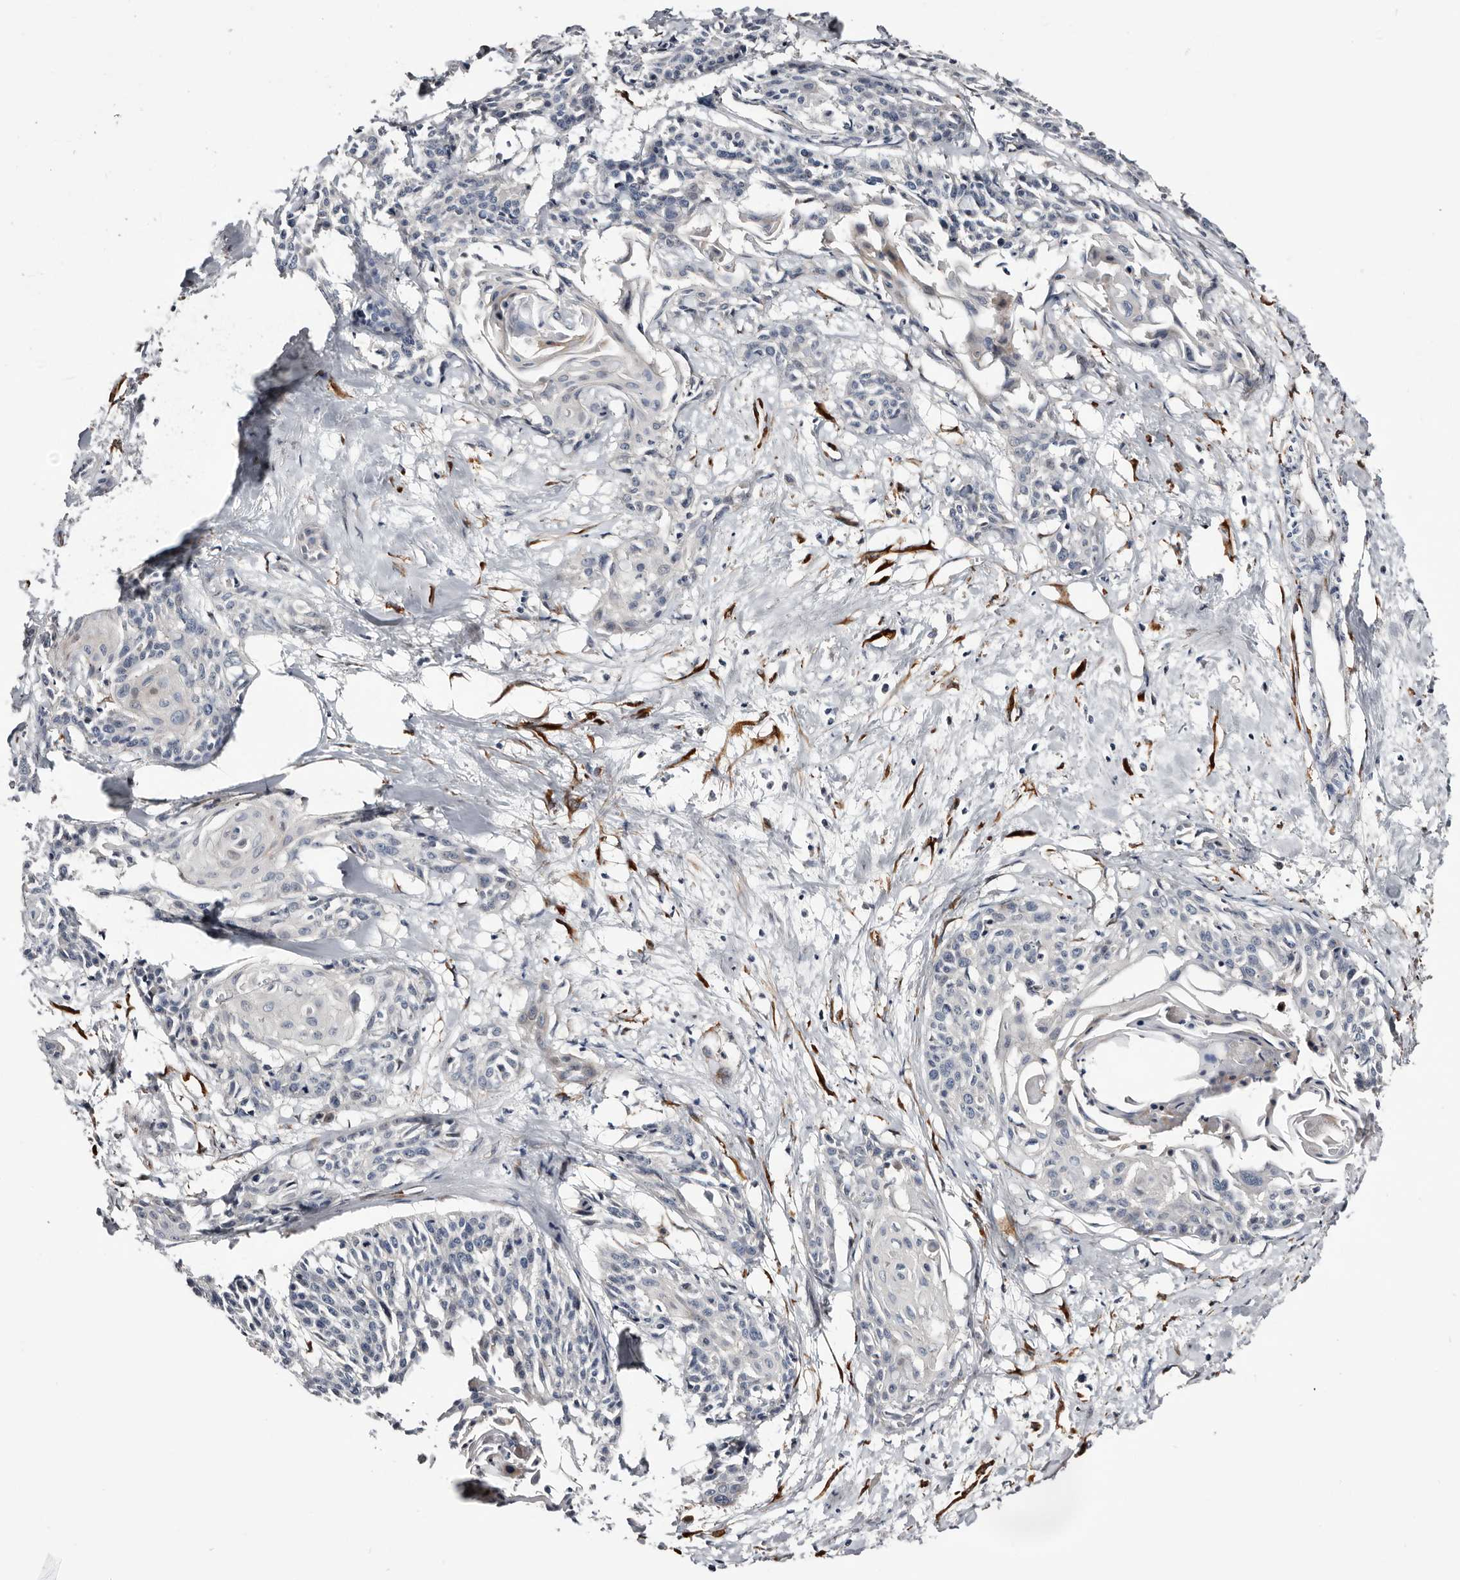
{"staining": {"intensity": "negative", "quantity": "none", "location": "none"}, "tissue": "cervical cancer", "cell_type": "Tumor cells", "image_type": "cancer", "snomed": [{"axis": "morphology", "description": "Squamous cell carcinoma, NOS"}, {"axis": "topography", "description": "Cervix"}], "caption": "Tumor cells are negative for protein expression in human cervical squamous cell carcinoma.", "gene": "USH1C", "patient": {"sex": "female", "age": 57}}